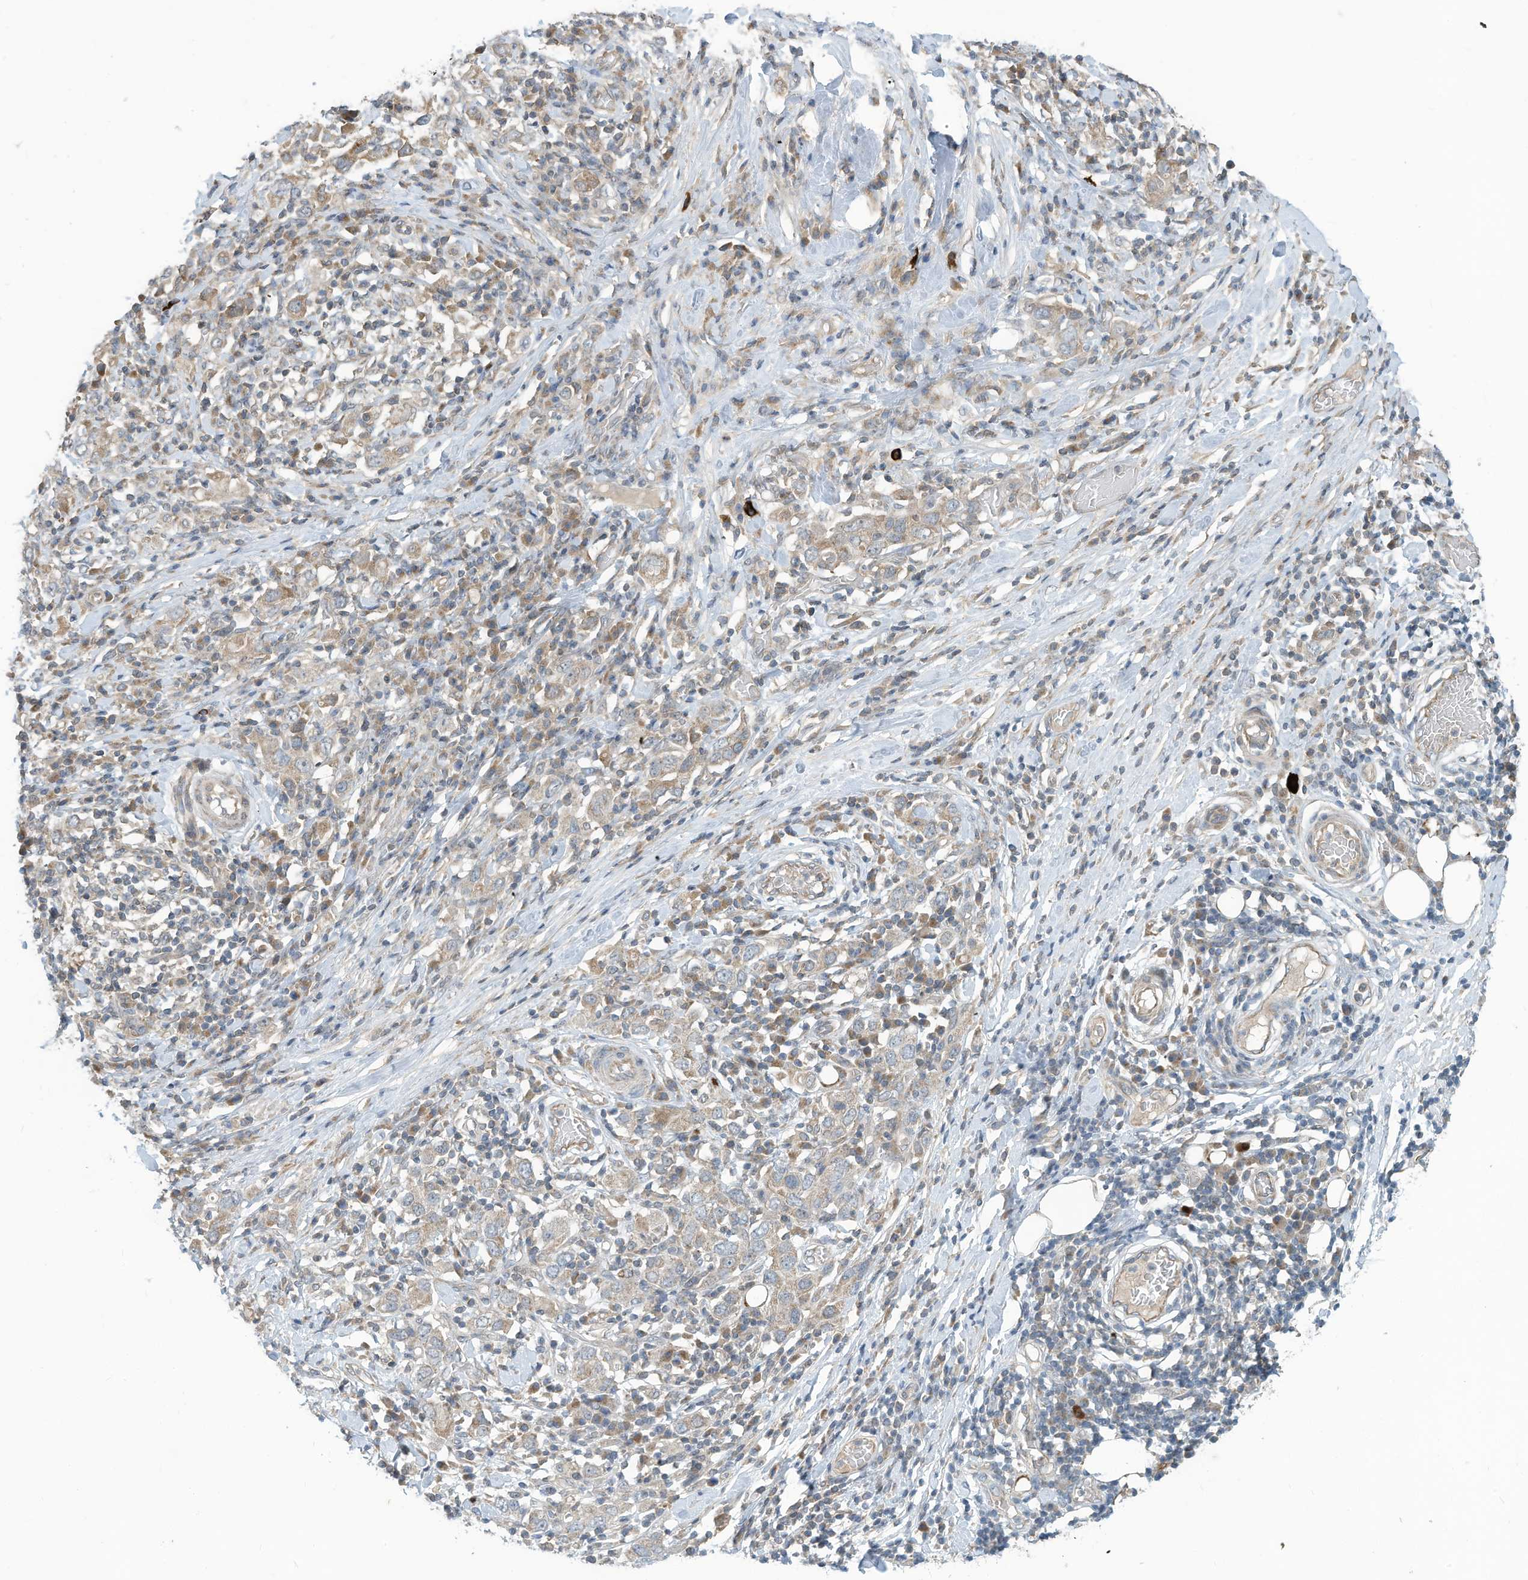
{"staining": {"intensity": "weak", "quantity": "25%-75%", "location": "cytoplasmic/membranous"}, "tissue": "stomach cancer", "cell_type": "Tumor cells", "image_type": "cancer", "snomed": [{"axis": "morphology", "description": "Adenocarcinoma, NOS"}, {"axis": "topography", "description": "Stomach, upper"}], "caption": "High-magnification brightfield microscopy of adenocarcinoma (stomach) stained with DAB (3,3'-diaminobenzidine) (brown) and counterstained with hematoxylin (blue). tumor cells exhibit weak cytoplasmic/membranous expression is present in approximately25%-75% of cells.", "gene": "SCGB1D2", "patient": {"sex": "male", "age": 62}}